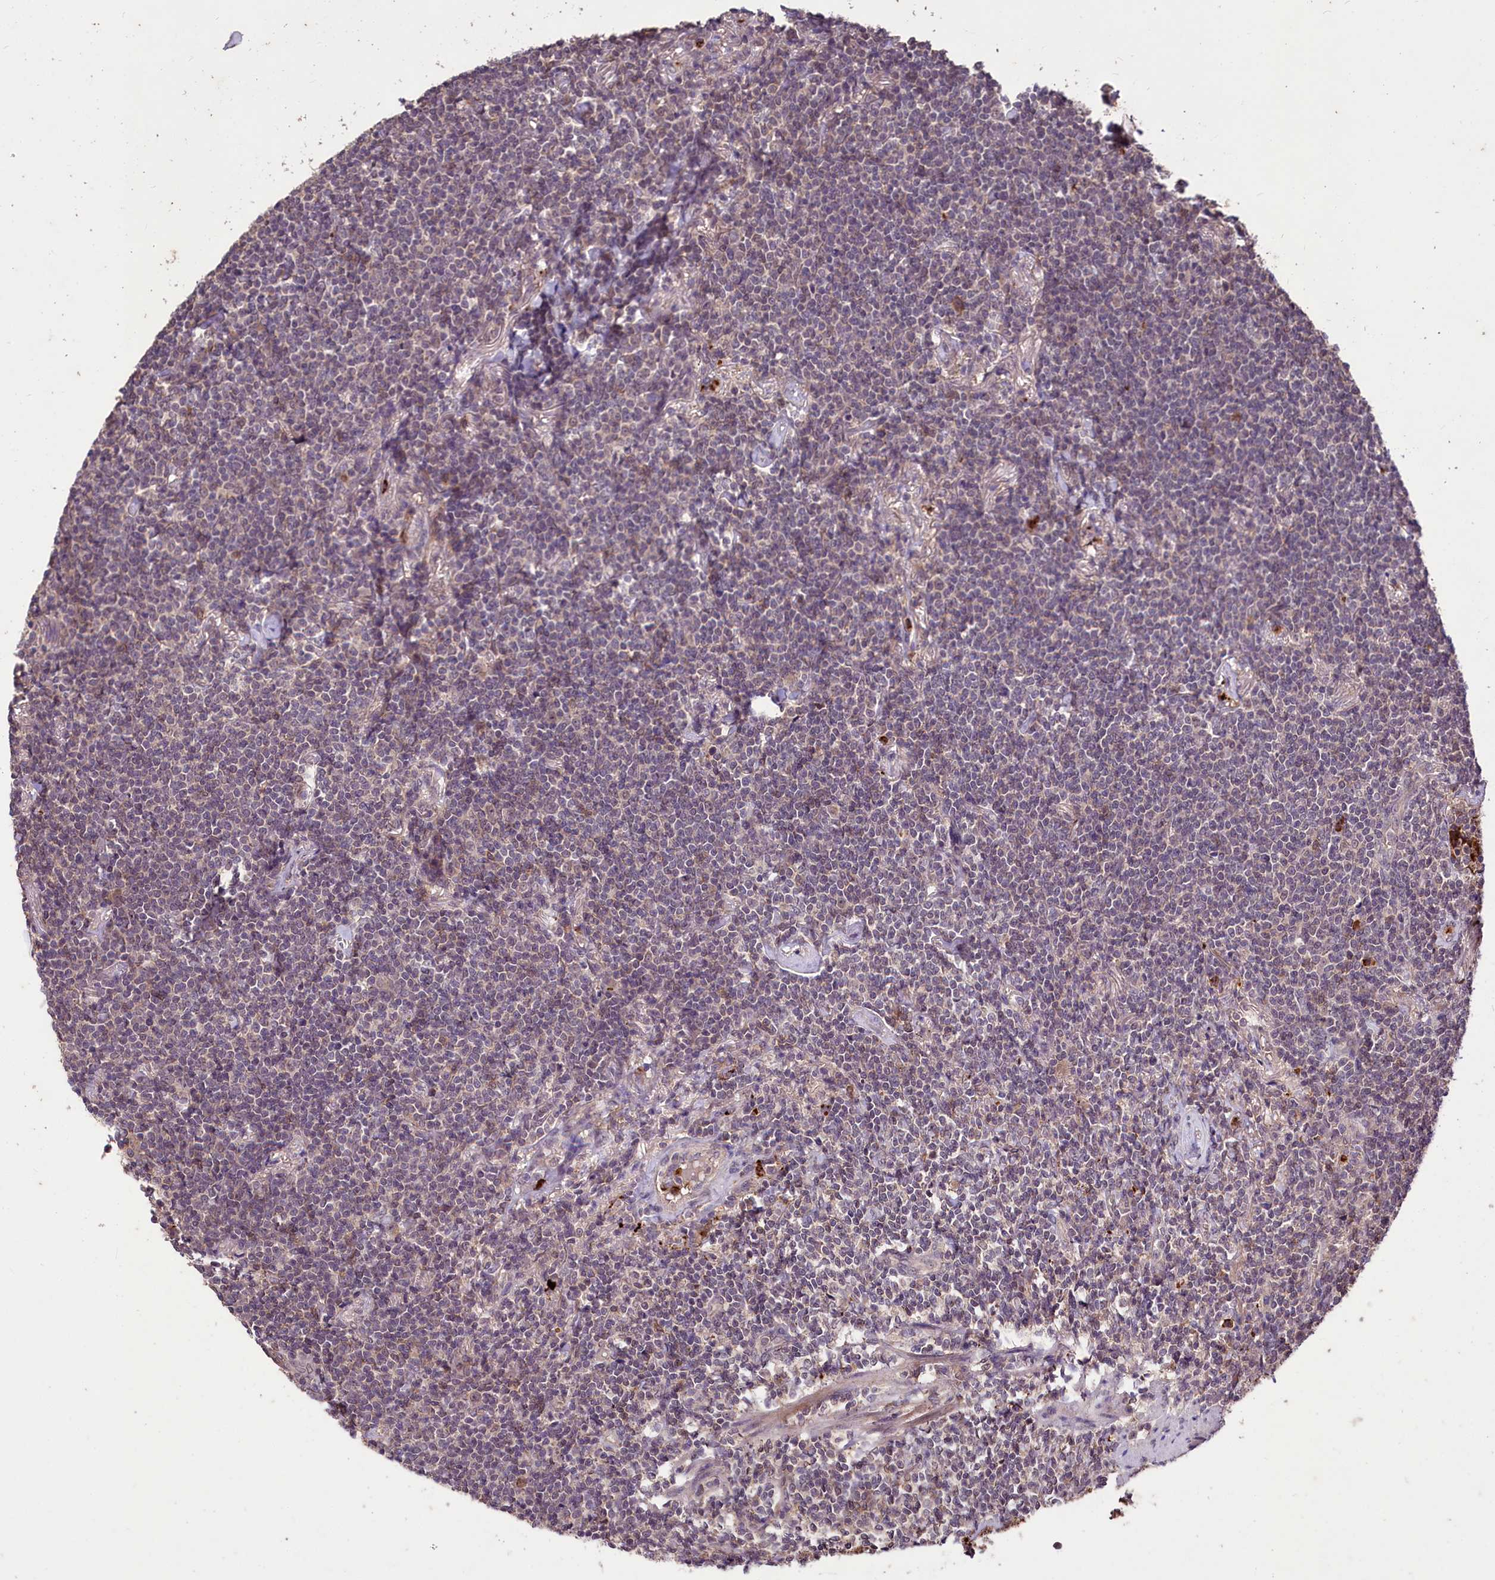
{"staining": {"intensity": "negative", "quantity": "none", "location": "none"}, "tissue": "lymphoma", "cell_type": "Tumor cells", "image_type": "cancer", "snomed": [{"axis": "morphology", "description": "Malignant lymphoma, non-Hodgkin's type, Low grade"}, {"axis": "topography", "description": "Lung"}], "caption": "DAB (3,3'-diaminobenzidine) immunohistochemical staining of lymphoma exhibits no significant positivity in tumor cells.", "gene": "KLRB1", "patient": {"sex": "female", "age": 71}}